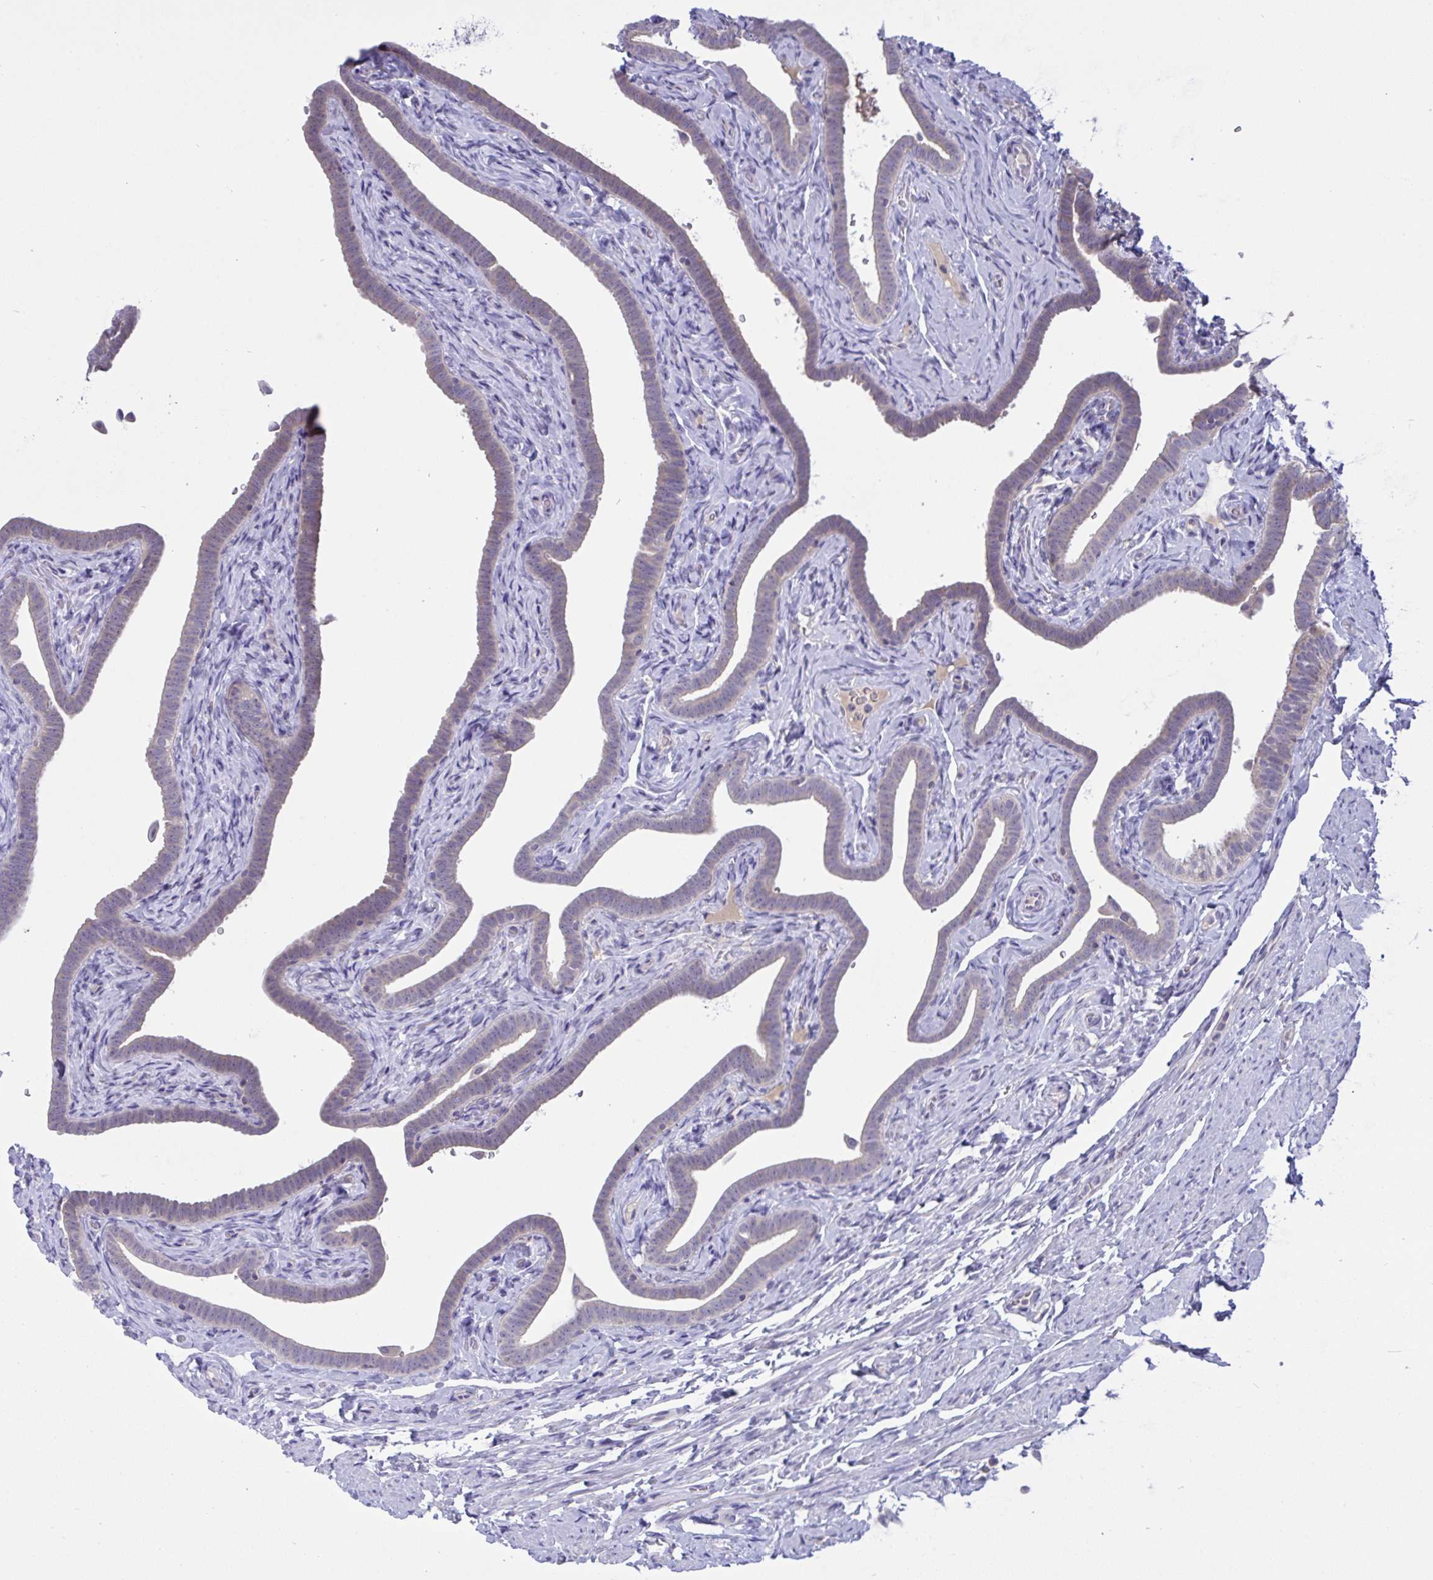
{"staining": {"intensity": "weak", "quantity": "25%-75%", "location": "cytoplasmic/membranous"}, "tissue": "fallopian tube", "cell_type": "Glandular cells", "image_type": "normal", "snomed": [{"axis": "morphology", "description": "Normal tissue, NOS"}, {"axis": "topography", "description": "Fallopian tube"}], "caption": "Glandular cells demonstrate low levels of weak cytoplasmic/membranous staining in approximately 25%-75% of cells in normal human fallopian tube. The protein of interest is shown in brown color, while the nuclei are stained blue.", "gene": "TMEM41A", "patient": {"sex": "female", "age": 69}}